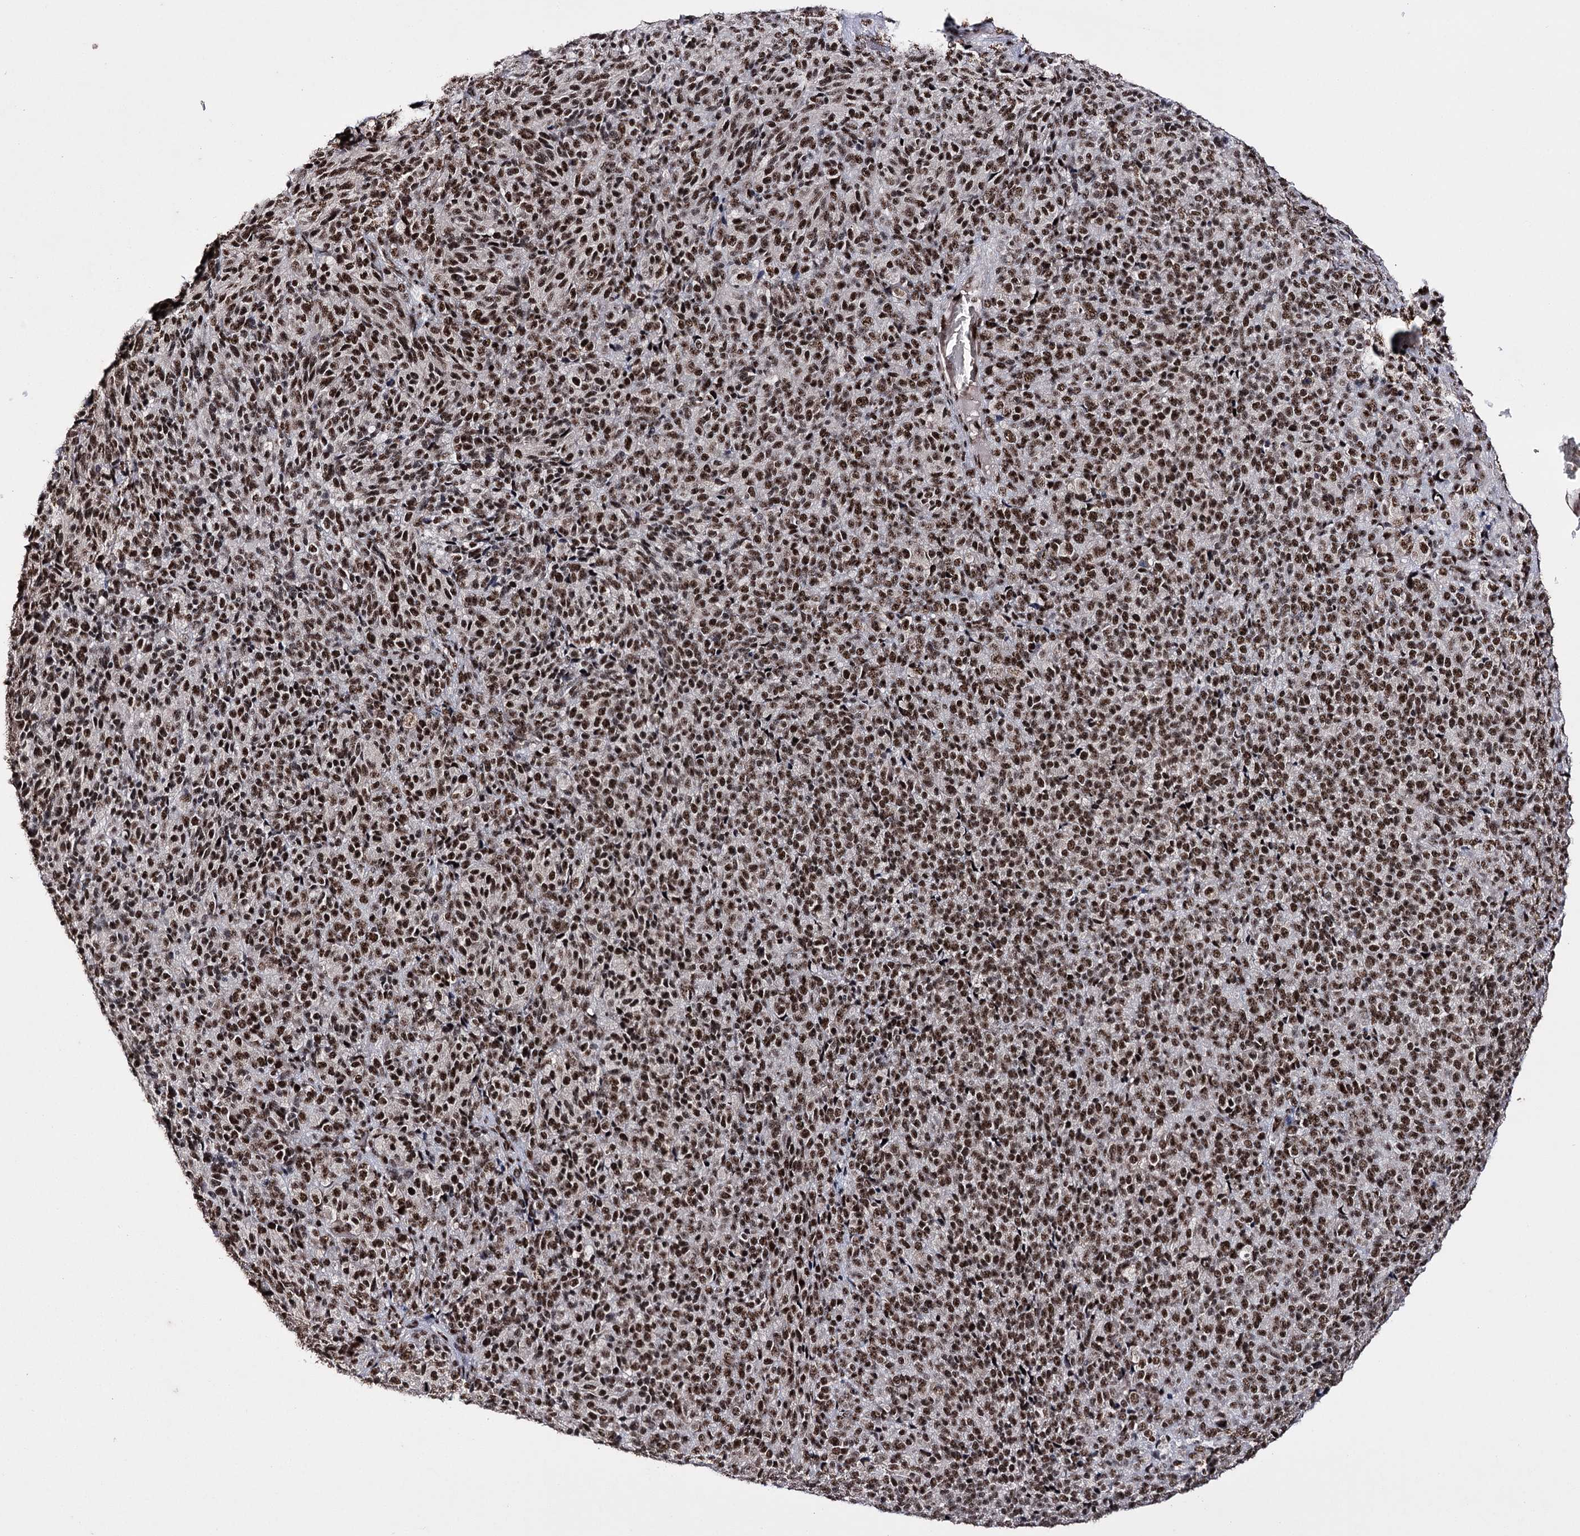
{"staining": {"intensity": "strong", "quantity": ">75%", "location": "nuclear"}, "tissue": "melanoma", "cell_type": "Tumor cells", "image_type": "cancer", "snomed": [{"axis": "morphology", "description": "Malignant melanoma, Metastatic site"}, {"axis": "topography", "description": "Brain"}], "caption": "A high amount of strong nuclear staining is appreciated in about >75% of tumor cells in melanoma tissue. The staining is performed using DAB brown chromogen to label protein expression. The nuclei are counter-stained blue using hematoxylin.", "gene": "PRPF40A", "patient": {"sex": "female", "age": 56}}